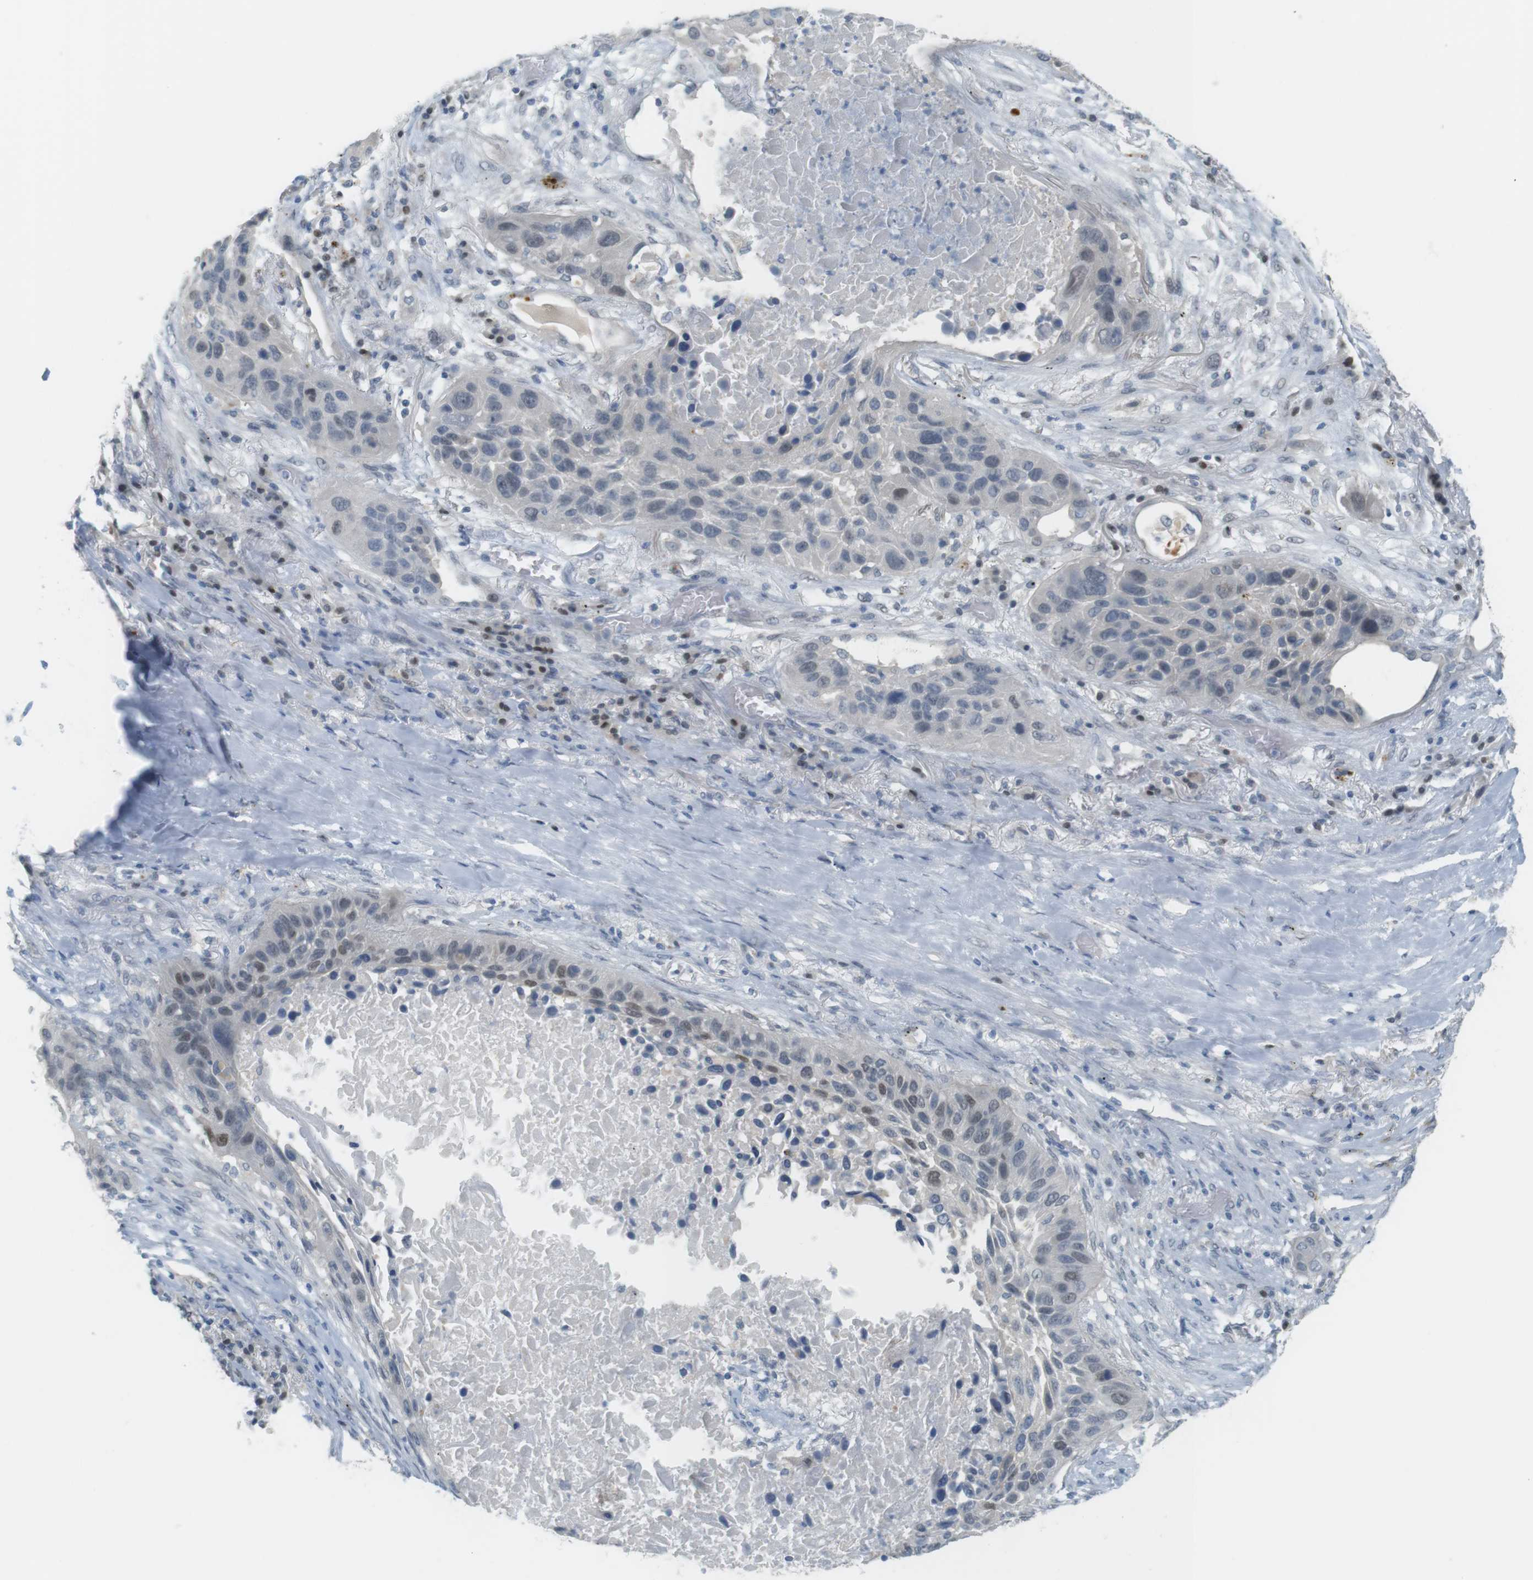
{"staining": {"intensity": "negative", "quantity": "none", "location": "none"}, "tissue": "lung cancer", "cell_type": "Tumor cells", "image_type": "cancer", "snomed": [{"axis": "morphology", "description": "Squamous cell carcinoma, NOS"}, {"axis": "topography", "description": "Lung"}], "caption": "Lung cancer was stained to show a protein in brown. There is no significant staining in tumor cells. The staining was performed using DAB to visualize the protein expression in brown, while the nuclei were stained in blue with hematoxylin (Magnification: 20x).", "gene": "CREB3L2", "patient": {"sex": "male", "age": 57}}